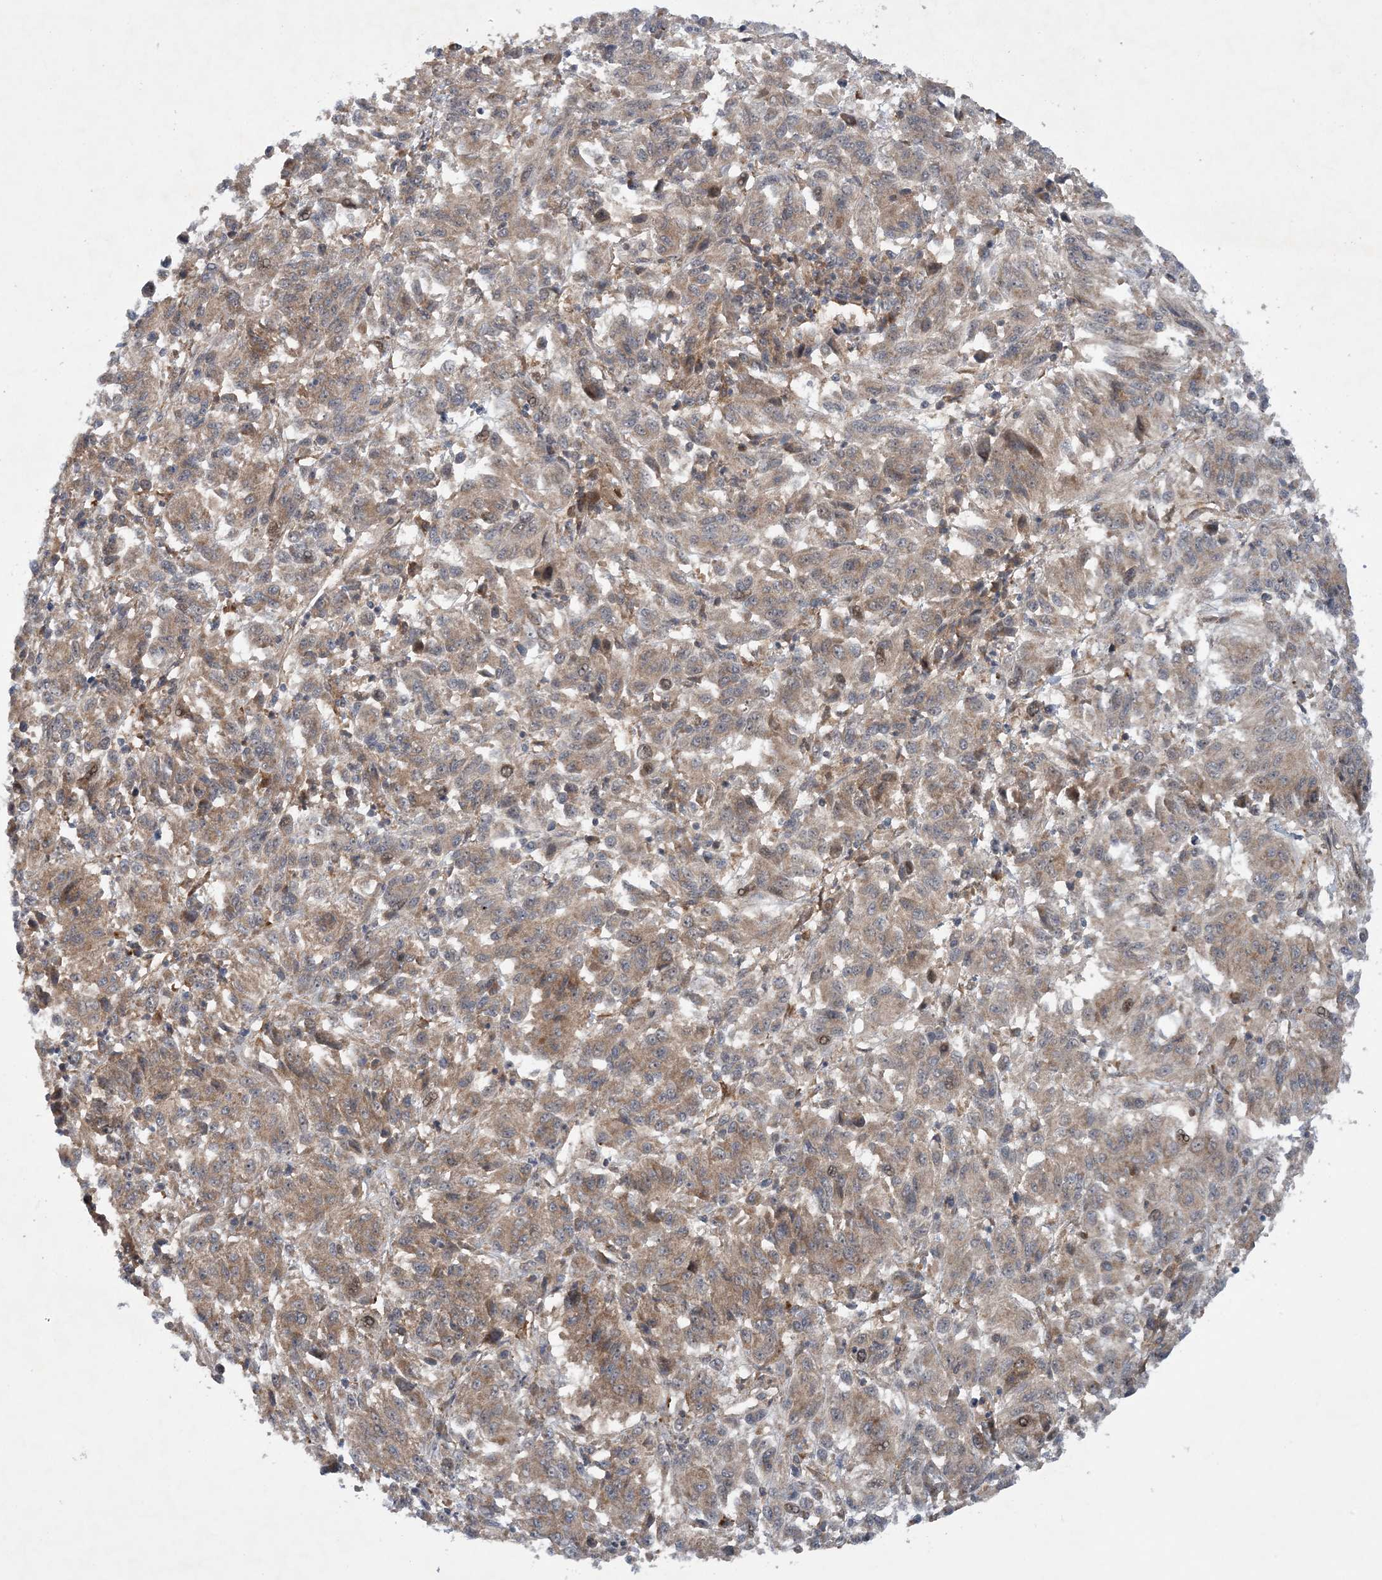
{"staining": {"intensity": "weak", "quantity": ">75%", "location": "cytoplasmic/membranous"}, "tissue": "melanoma", "cell_type": "Tumor cells", "image_type": "cancer", "snomed": [{"axis": "morphology", "description": "Malignant melanoma, Metastatic site"}, {"axis": "topography", "description": "Lung"}], "caption": "Melanoma stained with a brown dye exhibits weak cytoplasmic/membranous positive staining in approximately >75% of tumor cells.", "gene": "HEMK1", "patient": {"sex": "male", "age": 64}}